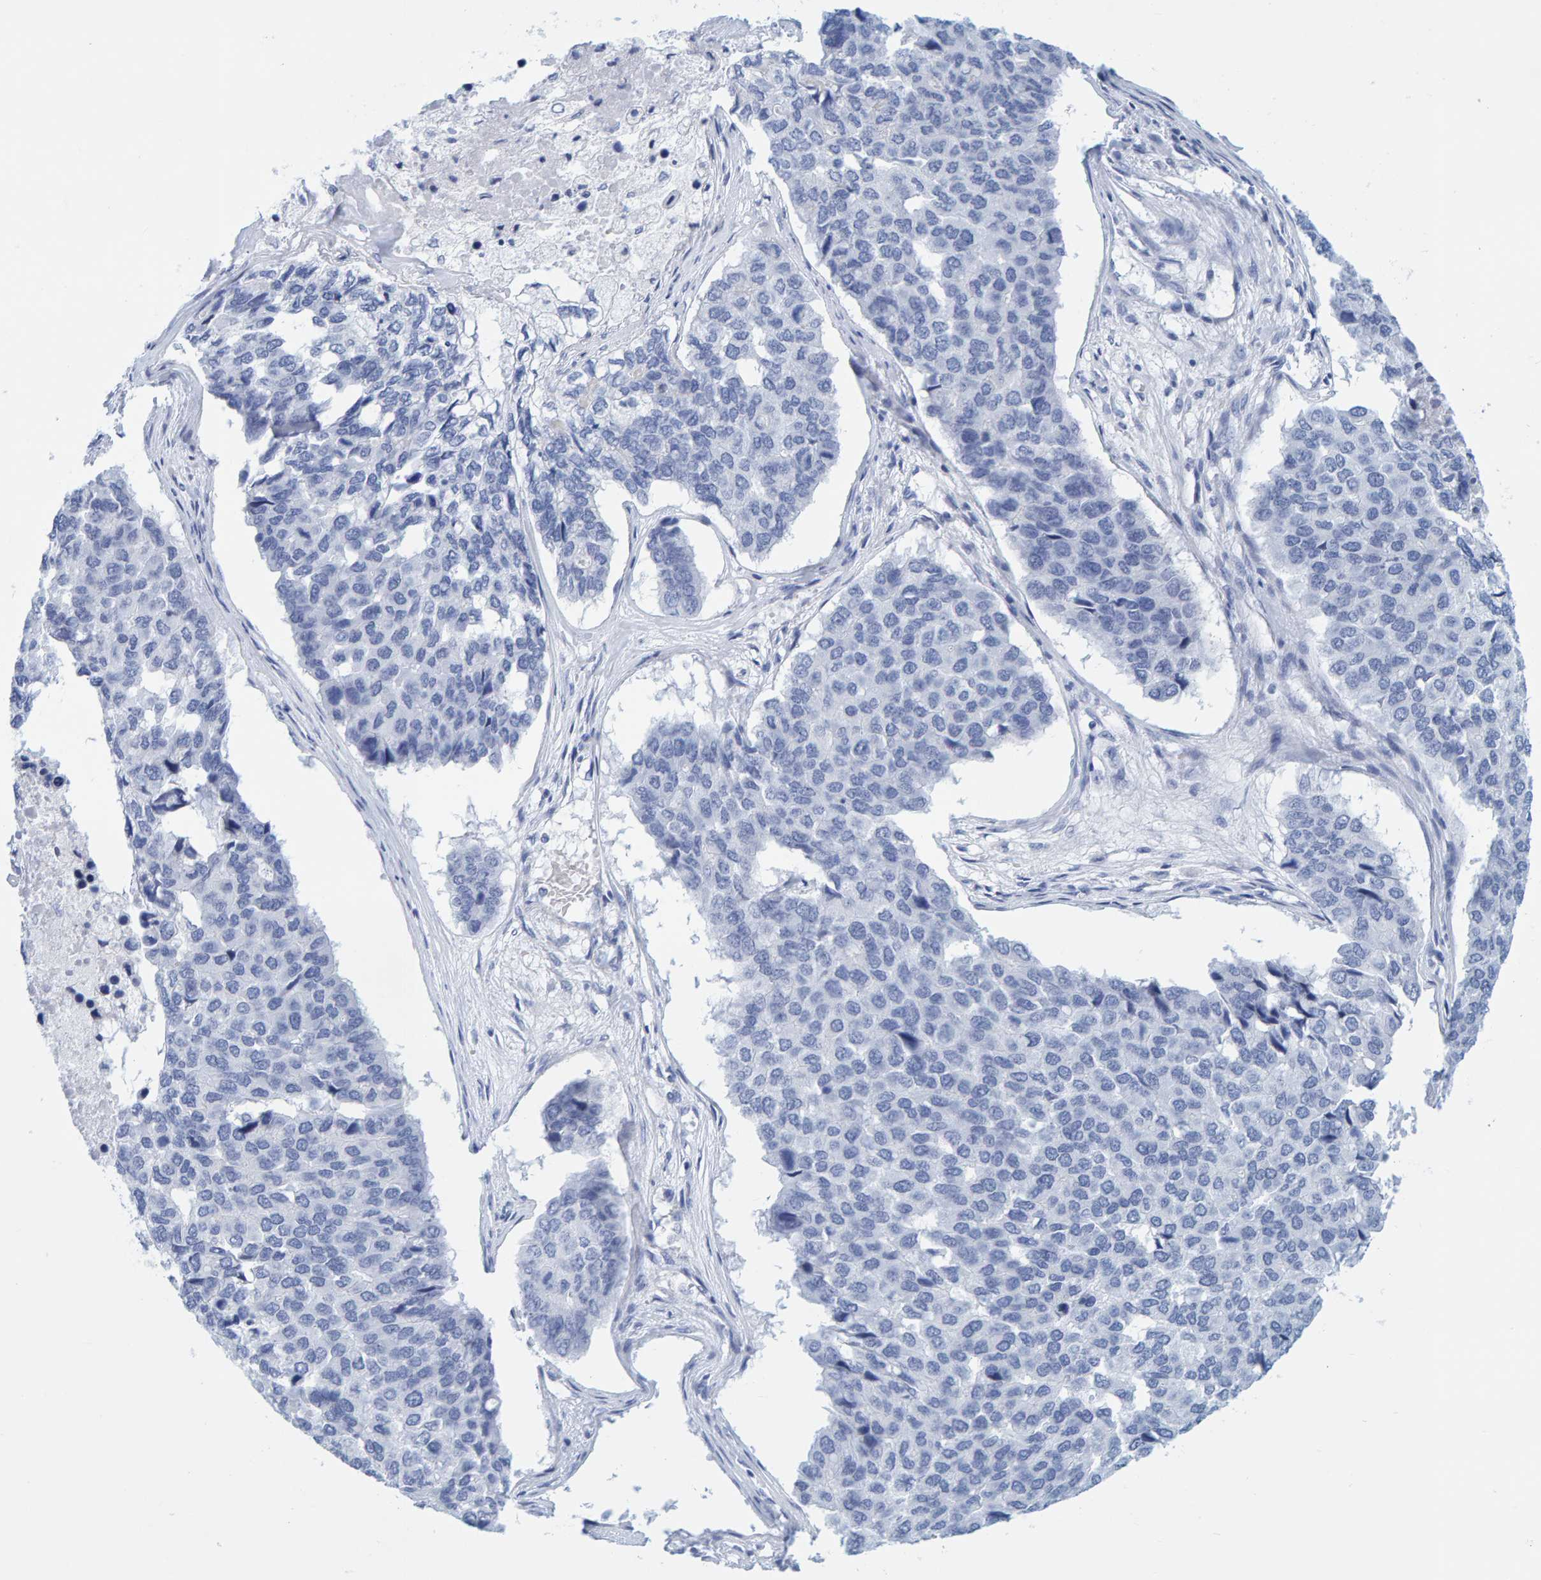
{"staining": {"intensity": "negative", "quantity": "none", "location": "none"}, "tissue": "pancreatic cancer", "cell_type": "Tumor cells", "image_type": "cancer", "snomed": [{"axis": "morphology", "description": "Adenocarcinoma, NOS"}, {"axis": "topography", "description": "Pancreas"}], "caption": "Micrograph shows no significant protein staining in tumor cells of pancreatic cancer.", "gene": "SFTPC", "patient": {"sex": "male", "age": 50}}